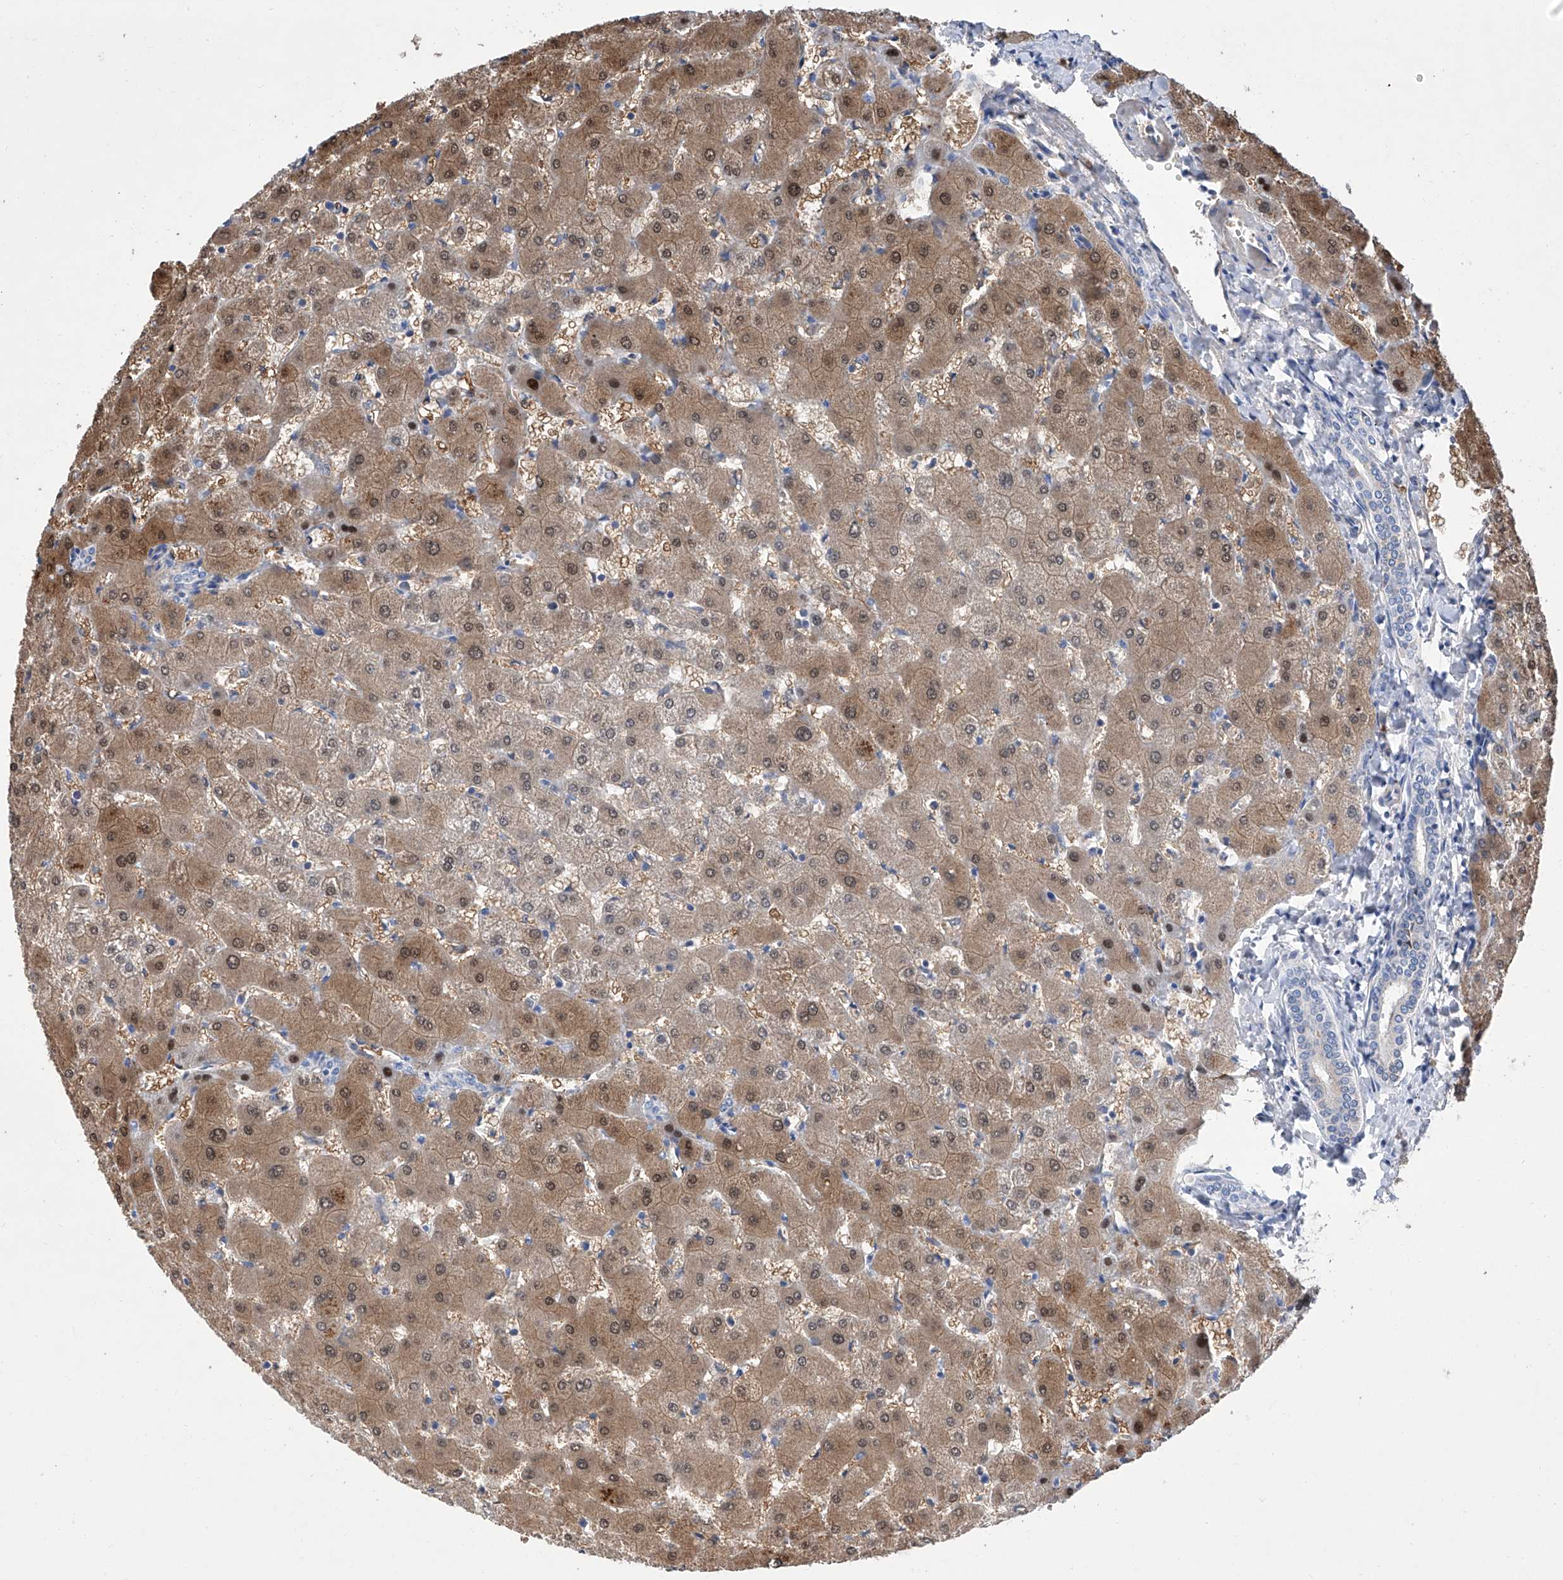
{"staining": {"intensity": "negative", "quantity": "none", "location": "none"}, "tissue": "liver", "cell_type": "Cholangiocytes", "image_type": "normal", "snomed": [{"axis": "morphology", "description": "Normal tissue, NOS"}, {"axis": "topography", "description": "Liver"}], "caption": "Immunohistochemical staining of normal human liver exhibits no significant positivity in cholangiocytes. (IHC, brightfield microscopy, high magnification).", "gene": "GPT", "patient": {"sex": "female", "age": 63}}